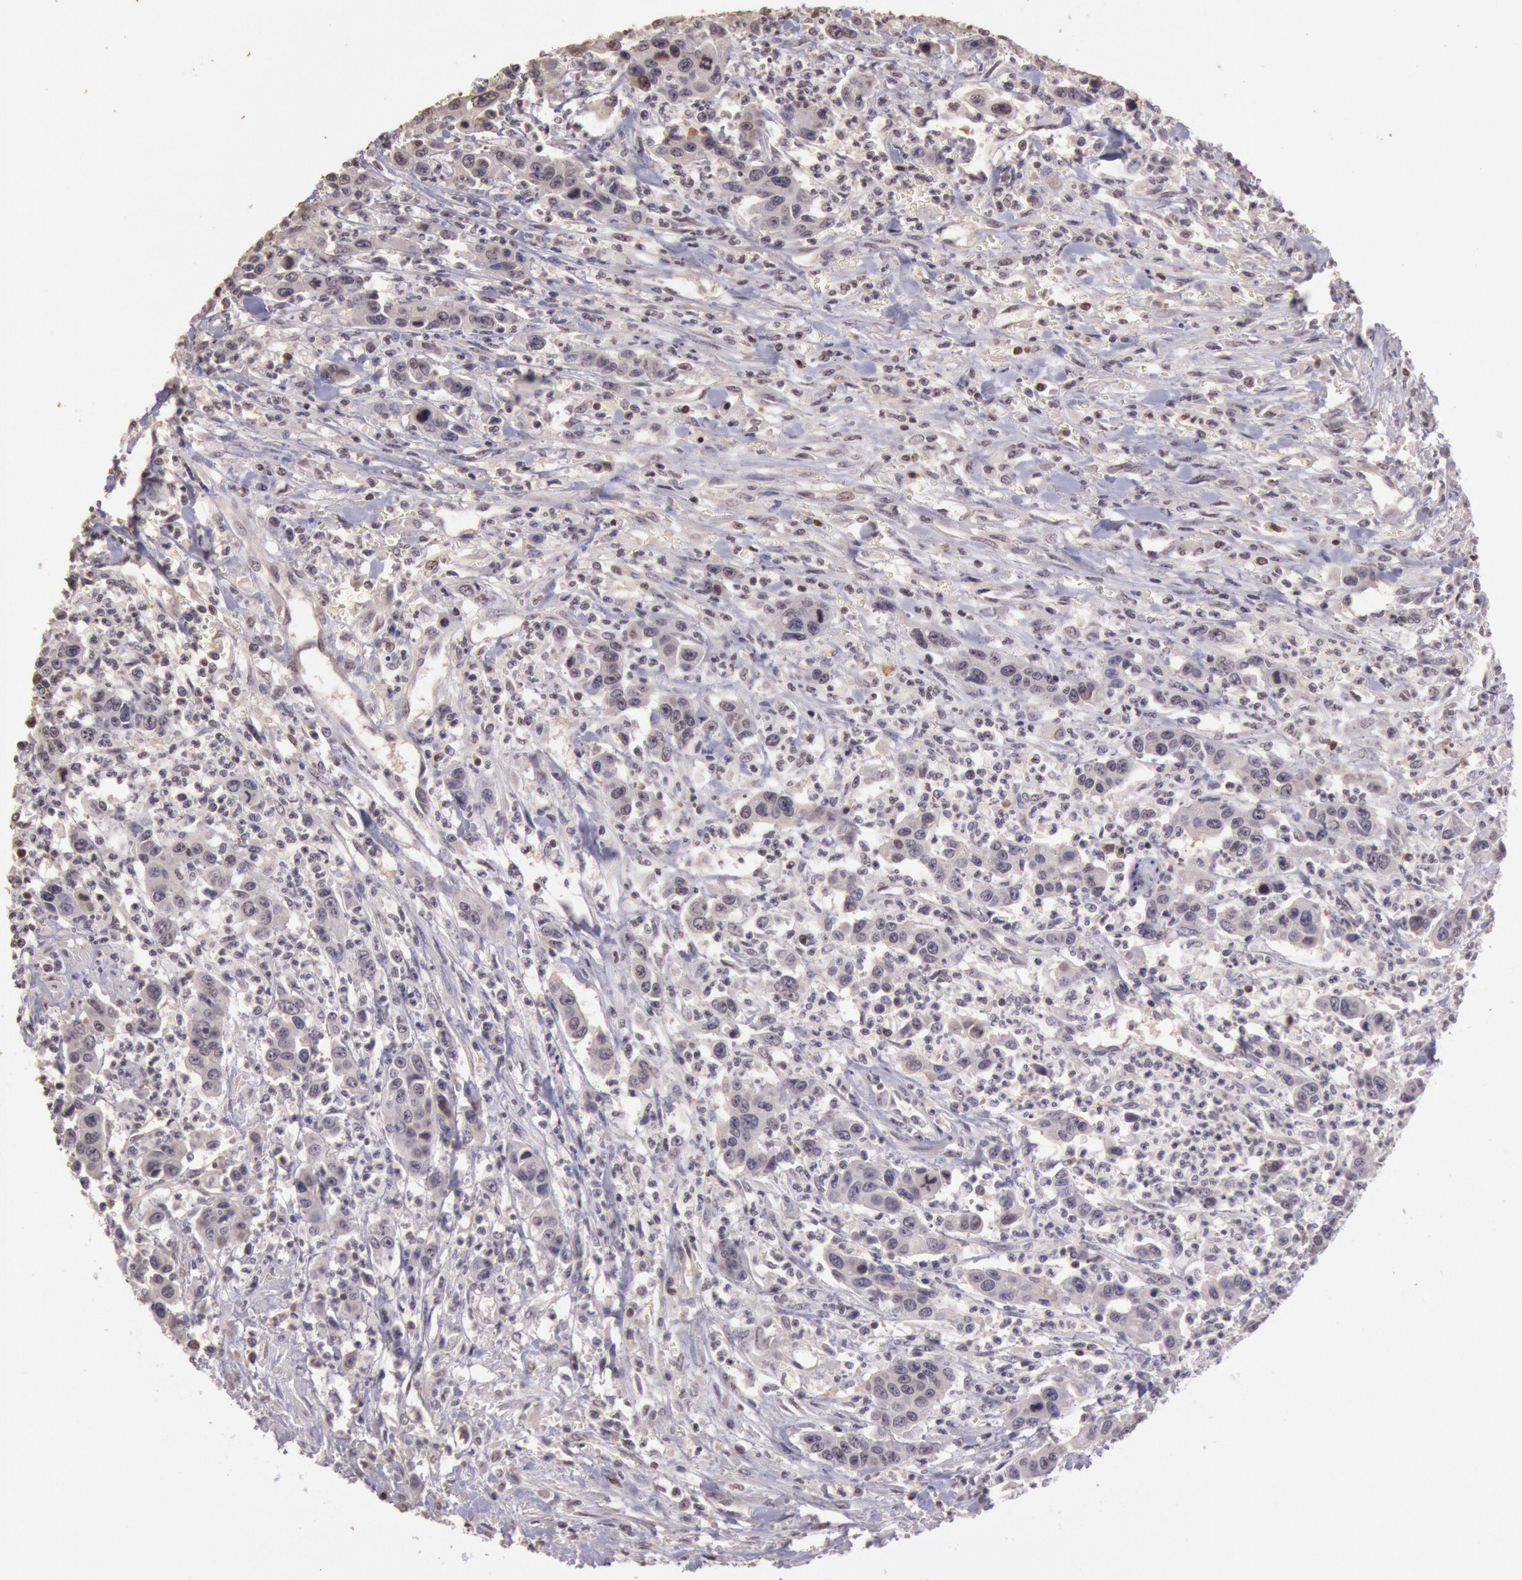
{"staining": {"intensity": "weak", "quantity": "<25%", "location": "cytoplasmic/membranous,nuclear"}, "tissue": "urothelial cancer", "cell_type": "Tumor cells", "image_type": "cancer", "snomed": [{"axis": "morphology", "description": "Urothelial carcinoma, High grade"}, {"axis": "topography", "description": "Urinary bladder"}], "caption": "IHC of high-grade urothelial carcinoma exhibits no expression in tumor cells.", "gene": "SOD1", "patient": {"sex": "male", "age": 86}}